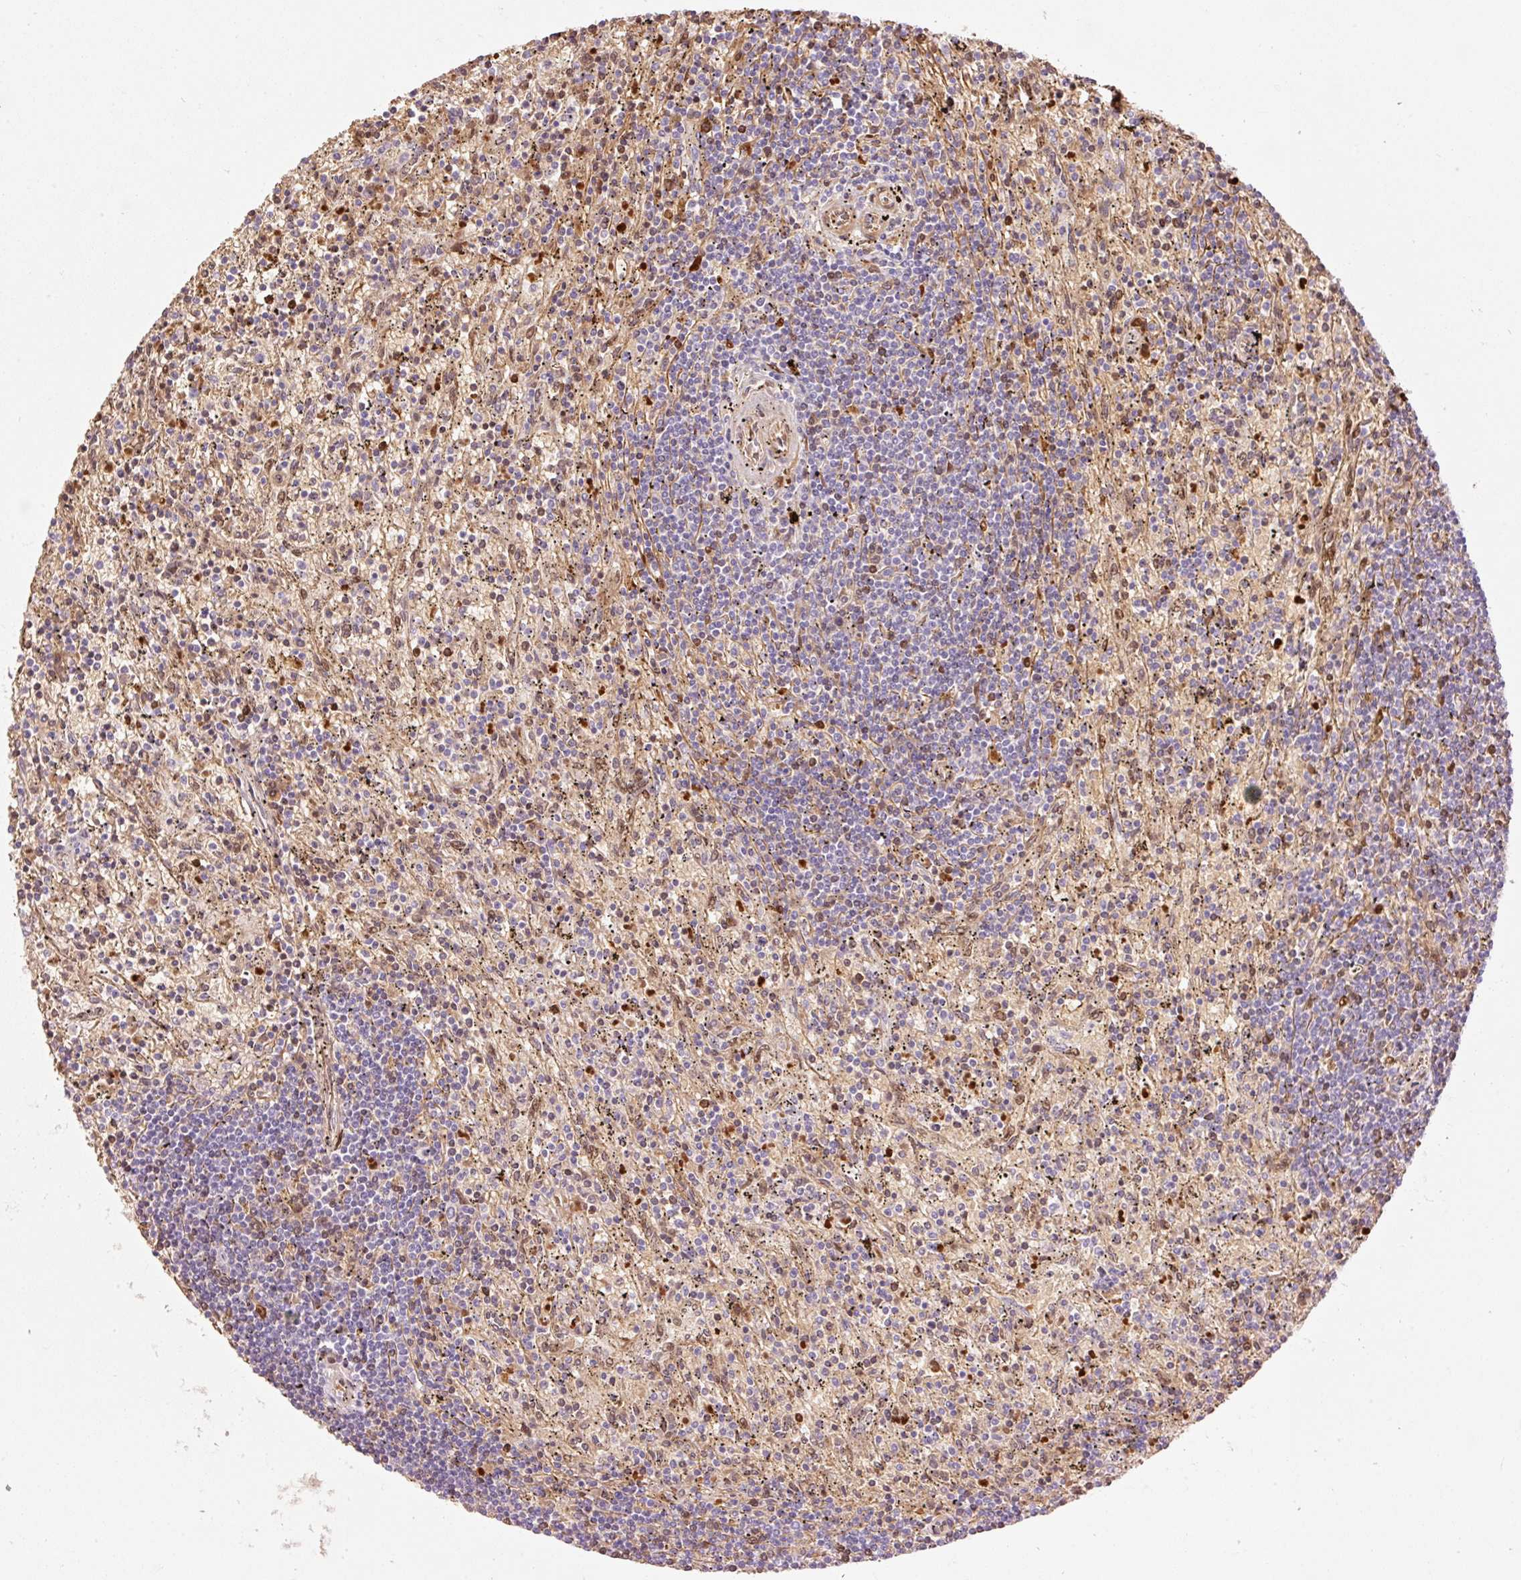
{"staining": {"intensity": "moderate", "quantity": "<25%", "location": "nuclear"}, "tissue": "lymphoma", "cell_type": "Tumor cells", "image_type": "cancer", "snomed": [{"axis": "morphology", "description": "Malignant lymphoma, non-Hodgkin's type, Low grade"}, {"axis": "topography", "description": "Spleen"}], "caption": "Human low-grade malignant lymphoma, non-Hodgkin's type stained for a protein (brown) demonstrates moderate nuclear positive positivity in approximately <25% of tumor cells.", "gene": "LY6G6D", "patient": {"sex": "male", "age": 76}}